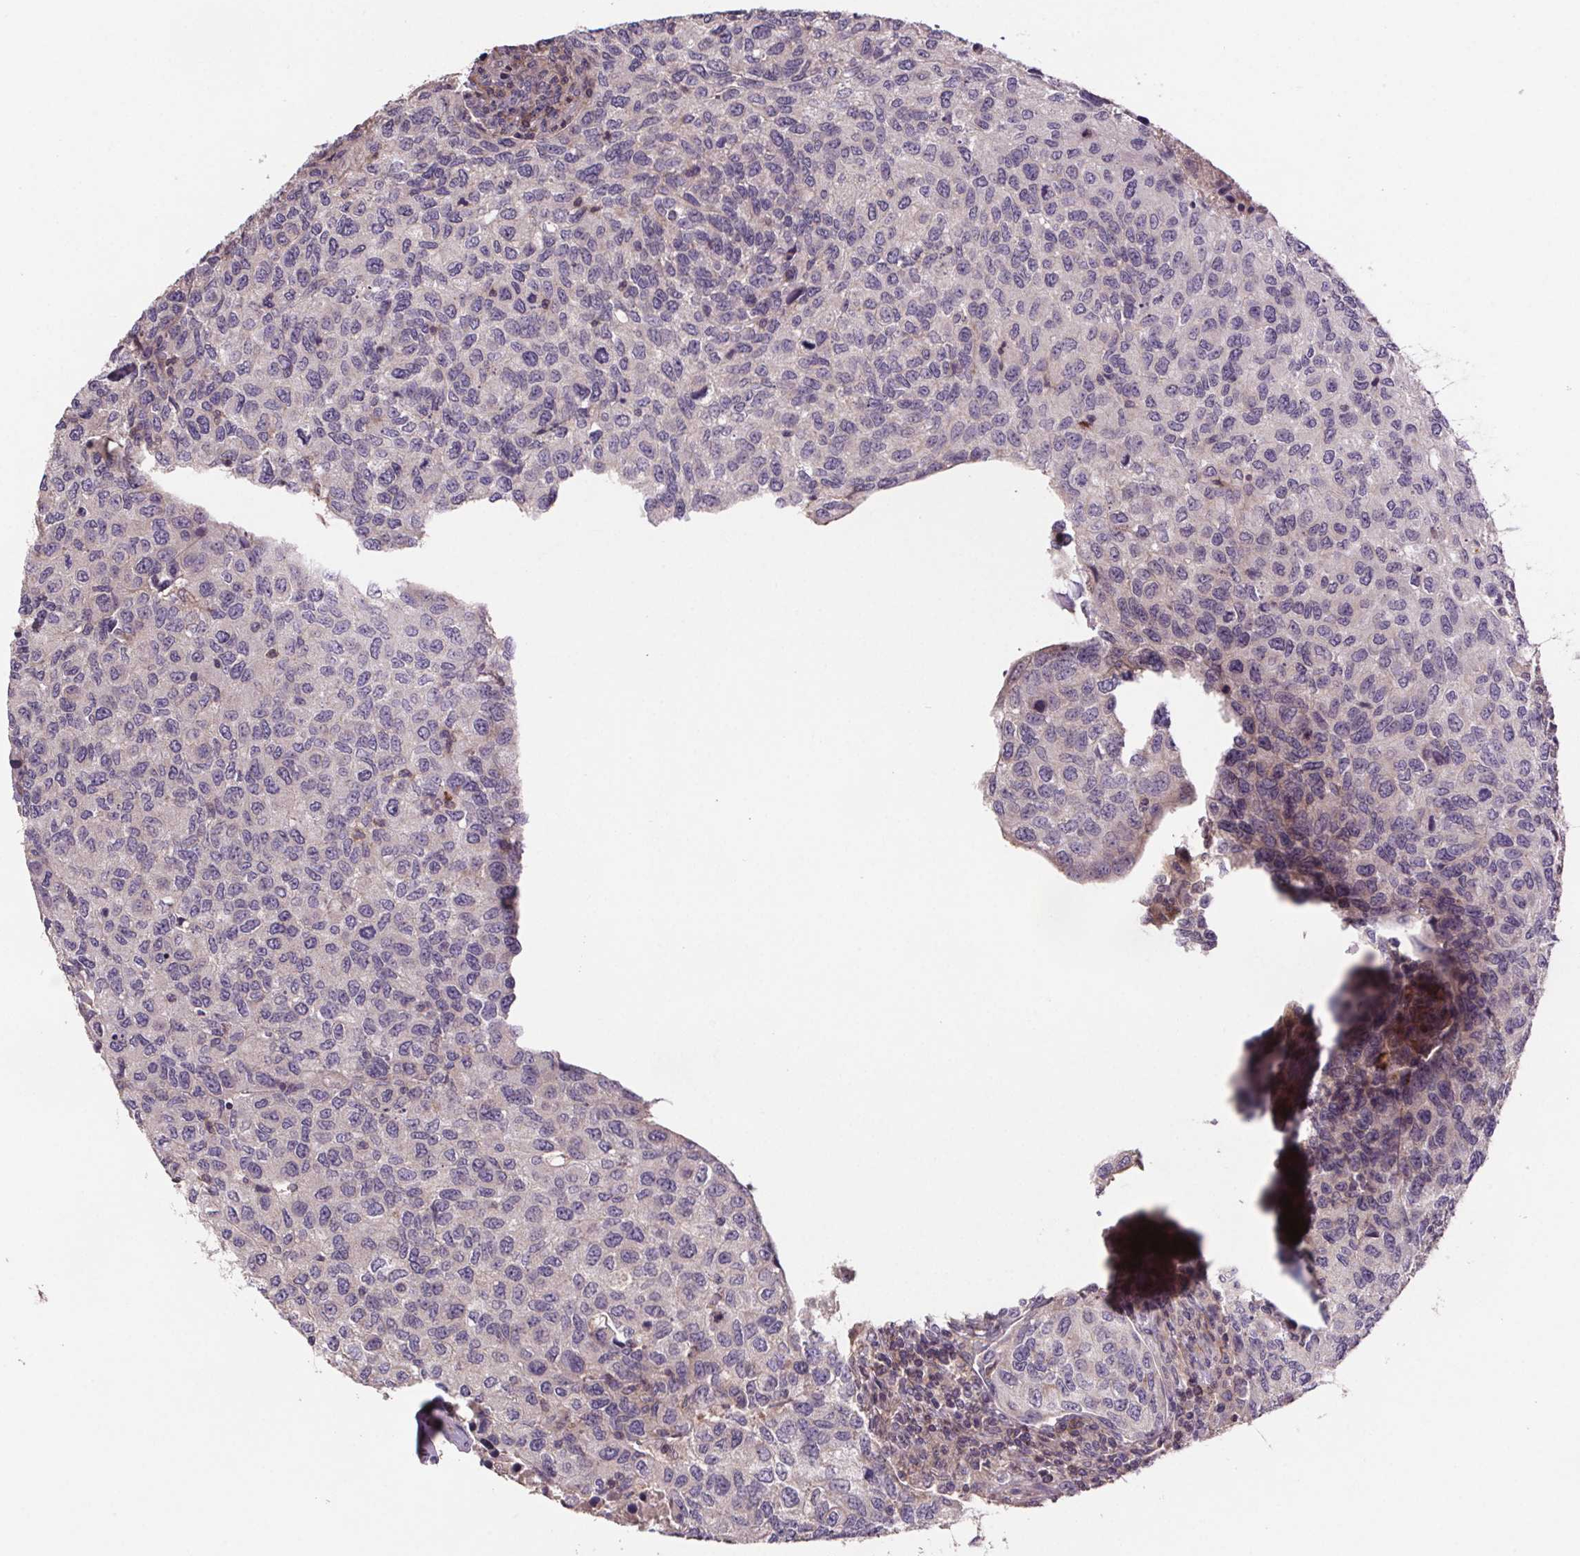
{"staining": {"intensity": "negative", "quantity": "none", "location": "none"}, "tissue": "urothelial cancer", "cell_type": "Tumor cells", "image_type": "cancer", "snomed": [{"axis": "morphology", "description": "Urothelial carcinoma, High grade"}, {"axis": "topography", "description": "Urinary bladder"}], "caption": "Human urothelial carcinoma (high-grade) stained for a protein using immunohistochemistry demonstrates no positivity in tumor cells.", "gene": "CLN3", "patient": {"sex": "female", "age": 78}}